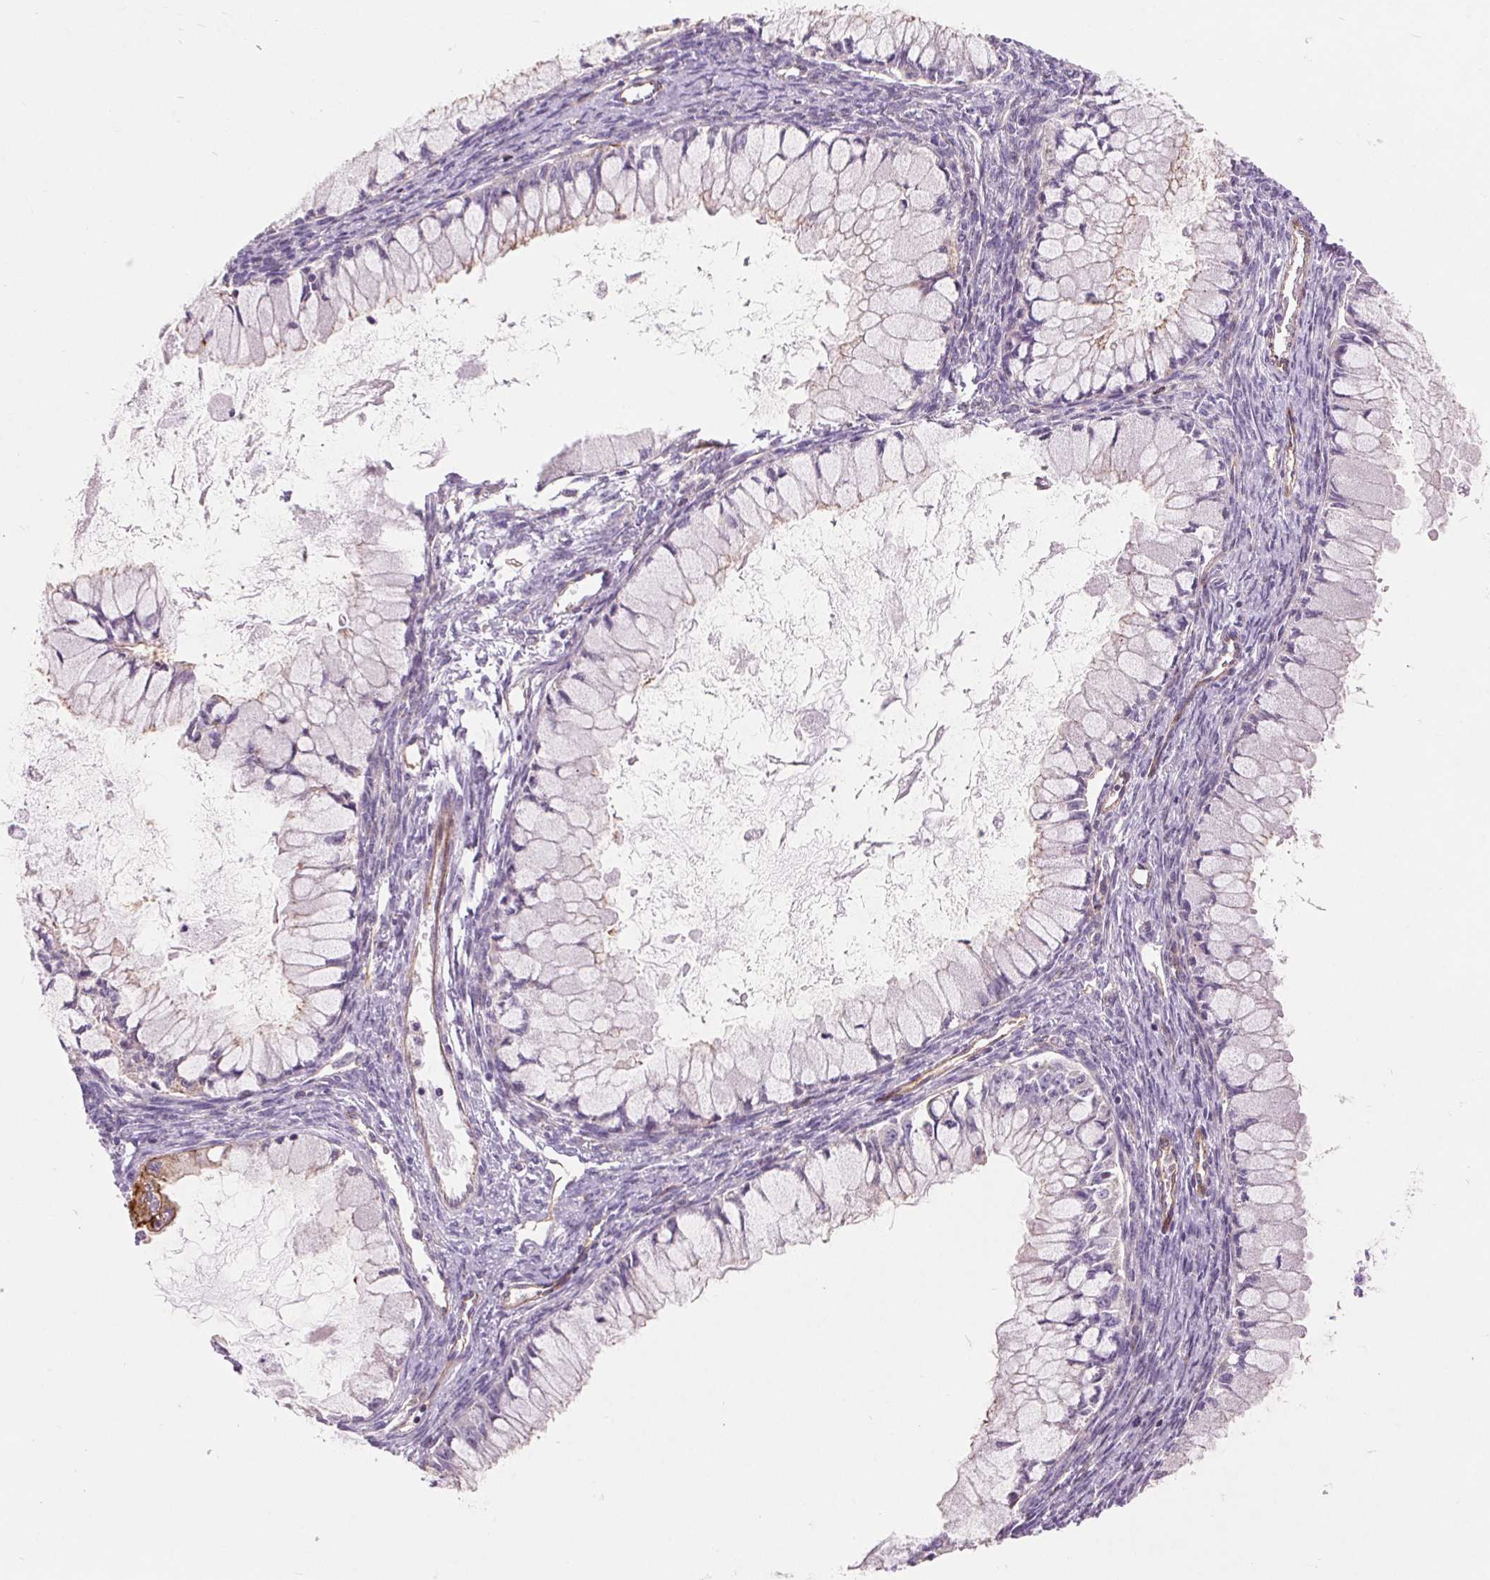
{"staining": {"intensity": "strong", "quantity": "<25%", "location": "cytoplasmic/membranous"}, "tissue": "ovarian cancer", "cell_type": "Tumor cells", "image_type": "cancer", "snomed": [{"axis": "morphology", "description": "Cystadenocarcinoma, mucinous, NOS"}, {"axis": "topography", "description": "Ovary"}], "caption": "This is a photomicrograph of immunohistochemistry (IHC) staining of ovarian cancer, which shows strong positivity in the cytoplasmic/membranous of tumor cells.", "gene": "DIXDC1", "patient": {"sex": "female", "age": 34}}